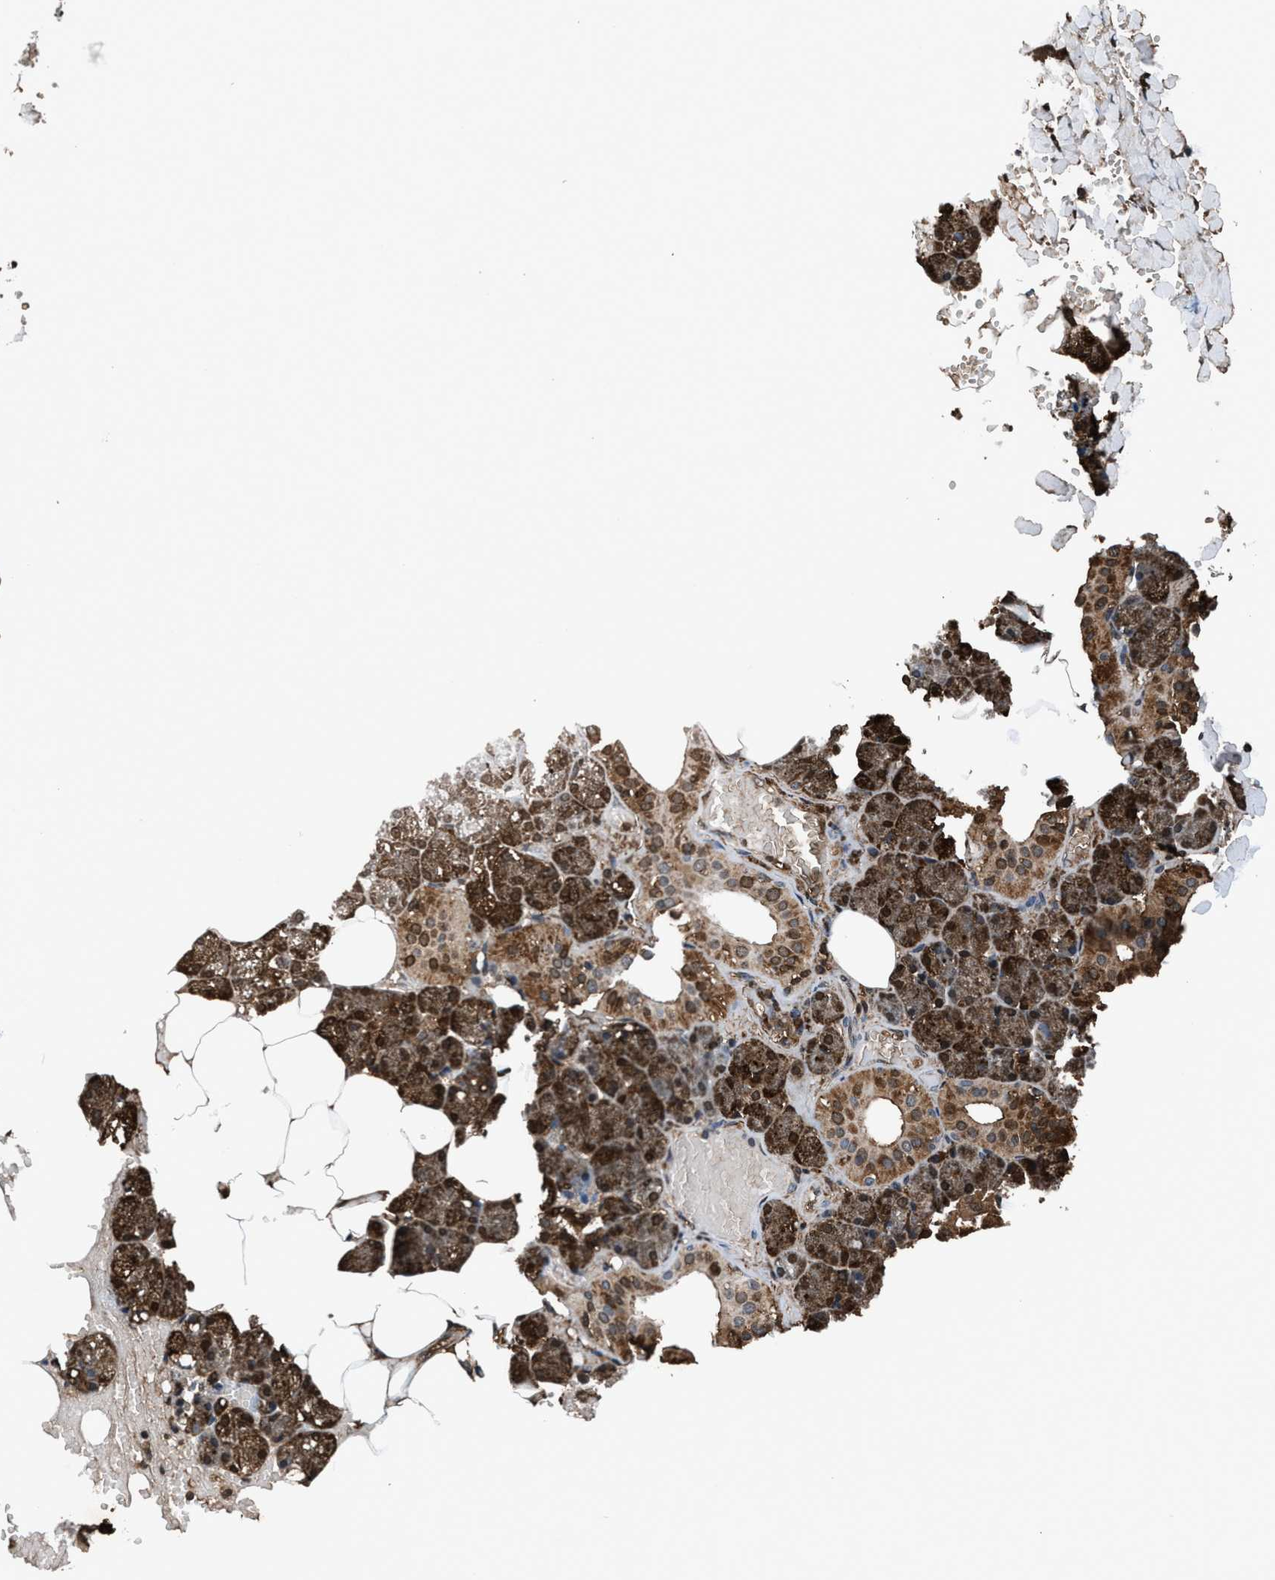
{"staining": {"intensity": "strong", "quantity": ">75%", "location": "cytoplasmic/membranous"}, "tissue": "salivary gland", "cell_type": "Glandular cells", "image_type": "normal", "snomed": [{"axis": "morphology", "description": "Normal tissue, NOS"}, {"axis": "topography", "description": "Salivary gland"}], "caption": "Protein analysis of normal salivary gland shows strong cytoplasmic/membranous expression in about >75% of glandular cells. (Brightfield microscopy of DAB IHC at high magnification).", "gene": "PRPSAP2", "patient": {"sex": "male", "age": 62}}